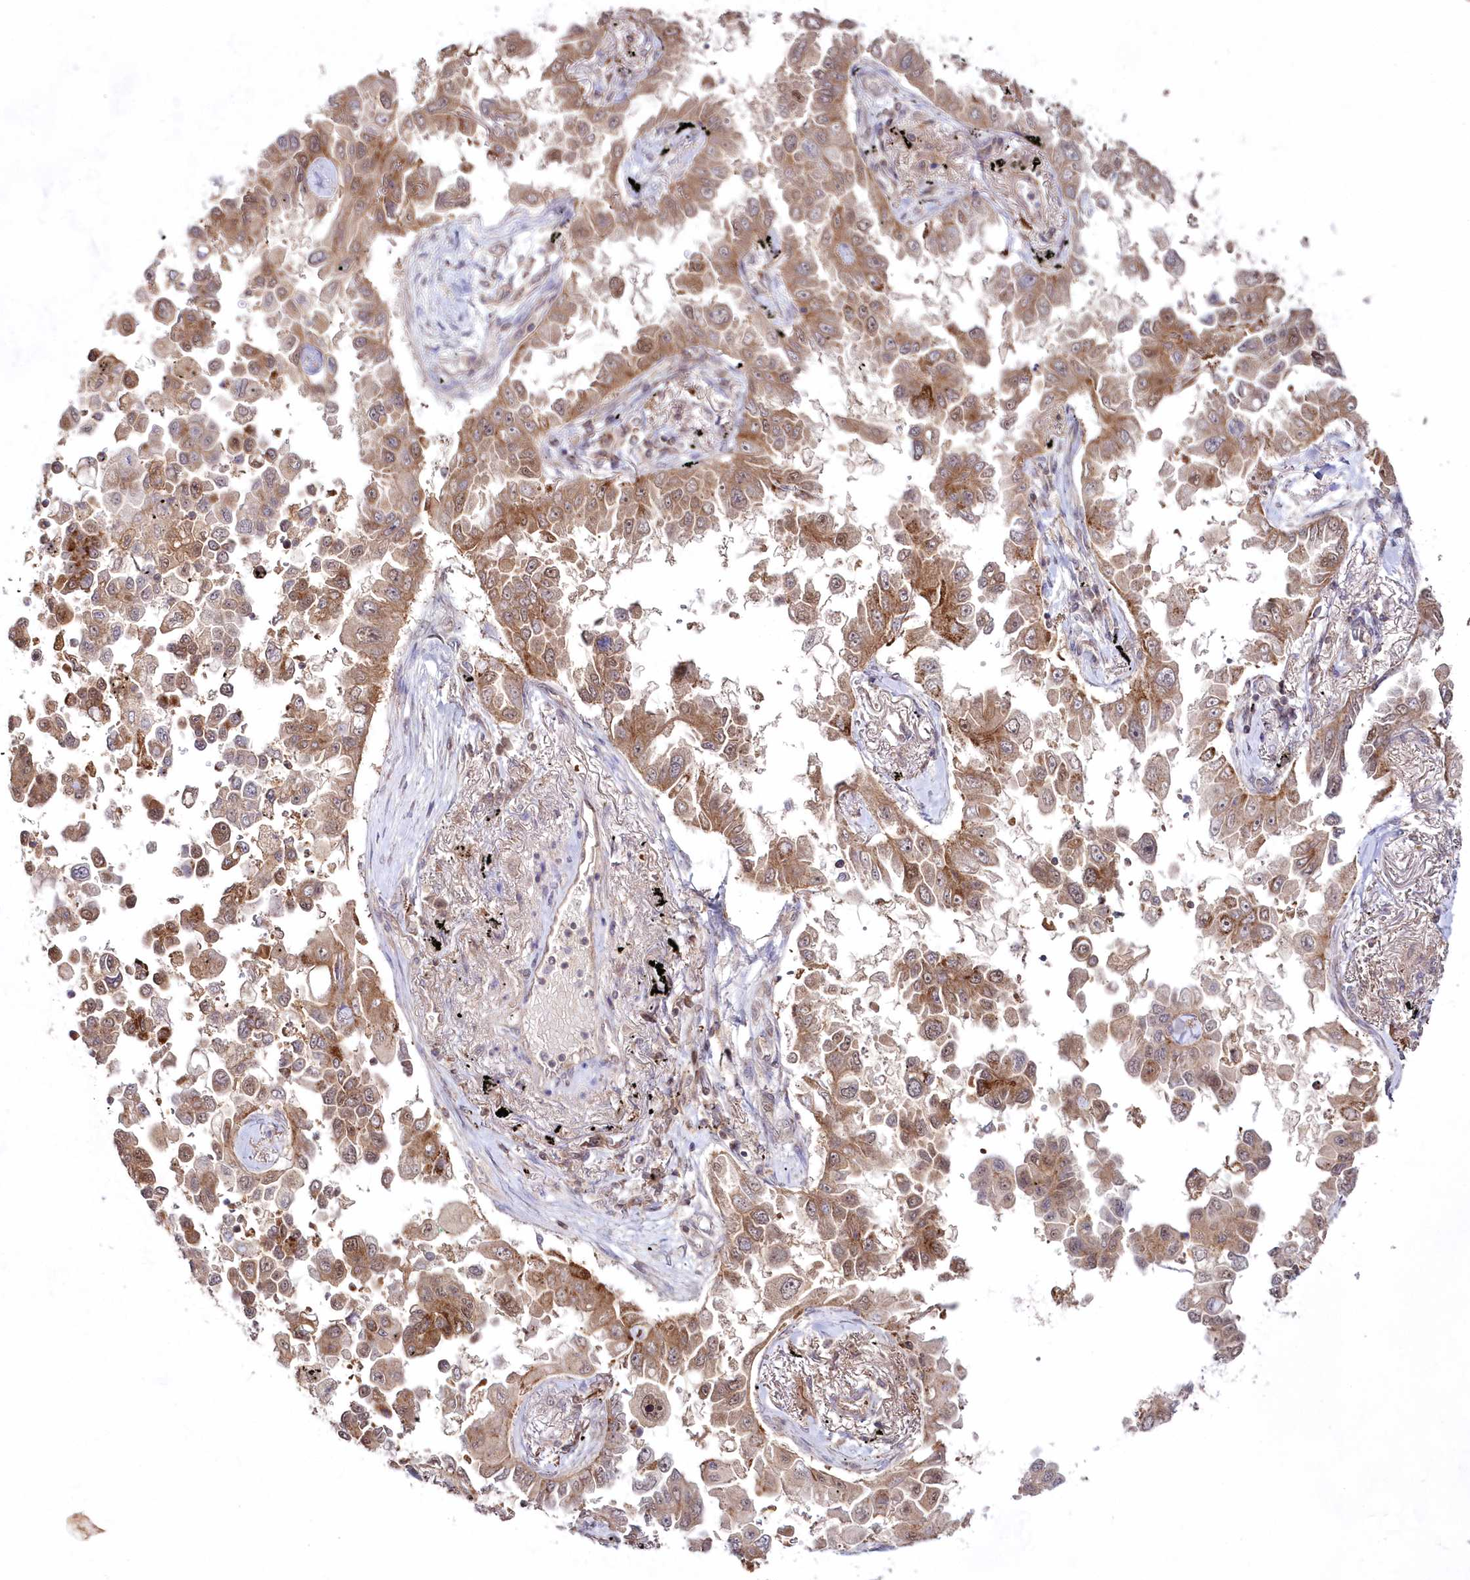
{"staining": {"intensity": "moderate", "quantity": ">75%", "location": "cytoplasmic/membranous,nuclear"}, "tissue": "lung cancer", "cell_type": "Tumor cells", "image_type": "cancer", "snomed": [{"axis": "morphology", "description": "Adenocarcinoma, NOS"}, {"axis": "topography", "description": "Lung"}], "caption": "This histopathology image exhibits lung adenocarcinoma stained with immunohistochemistry to label a protein in brown. The cytoplasmic/membranous and nuclear of tumor cells show moderate positivity for the protein. Nuclei are counter-stained blue.", "gene": "IMPA1", "patient": {"sex": "female", "age": 67}}